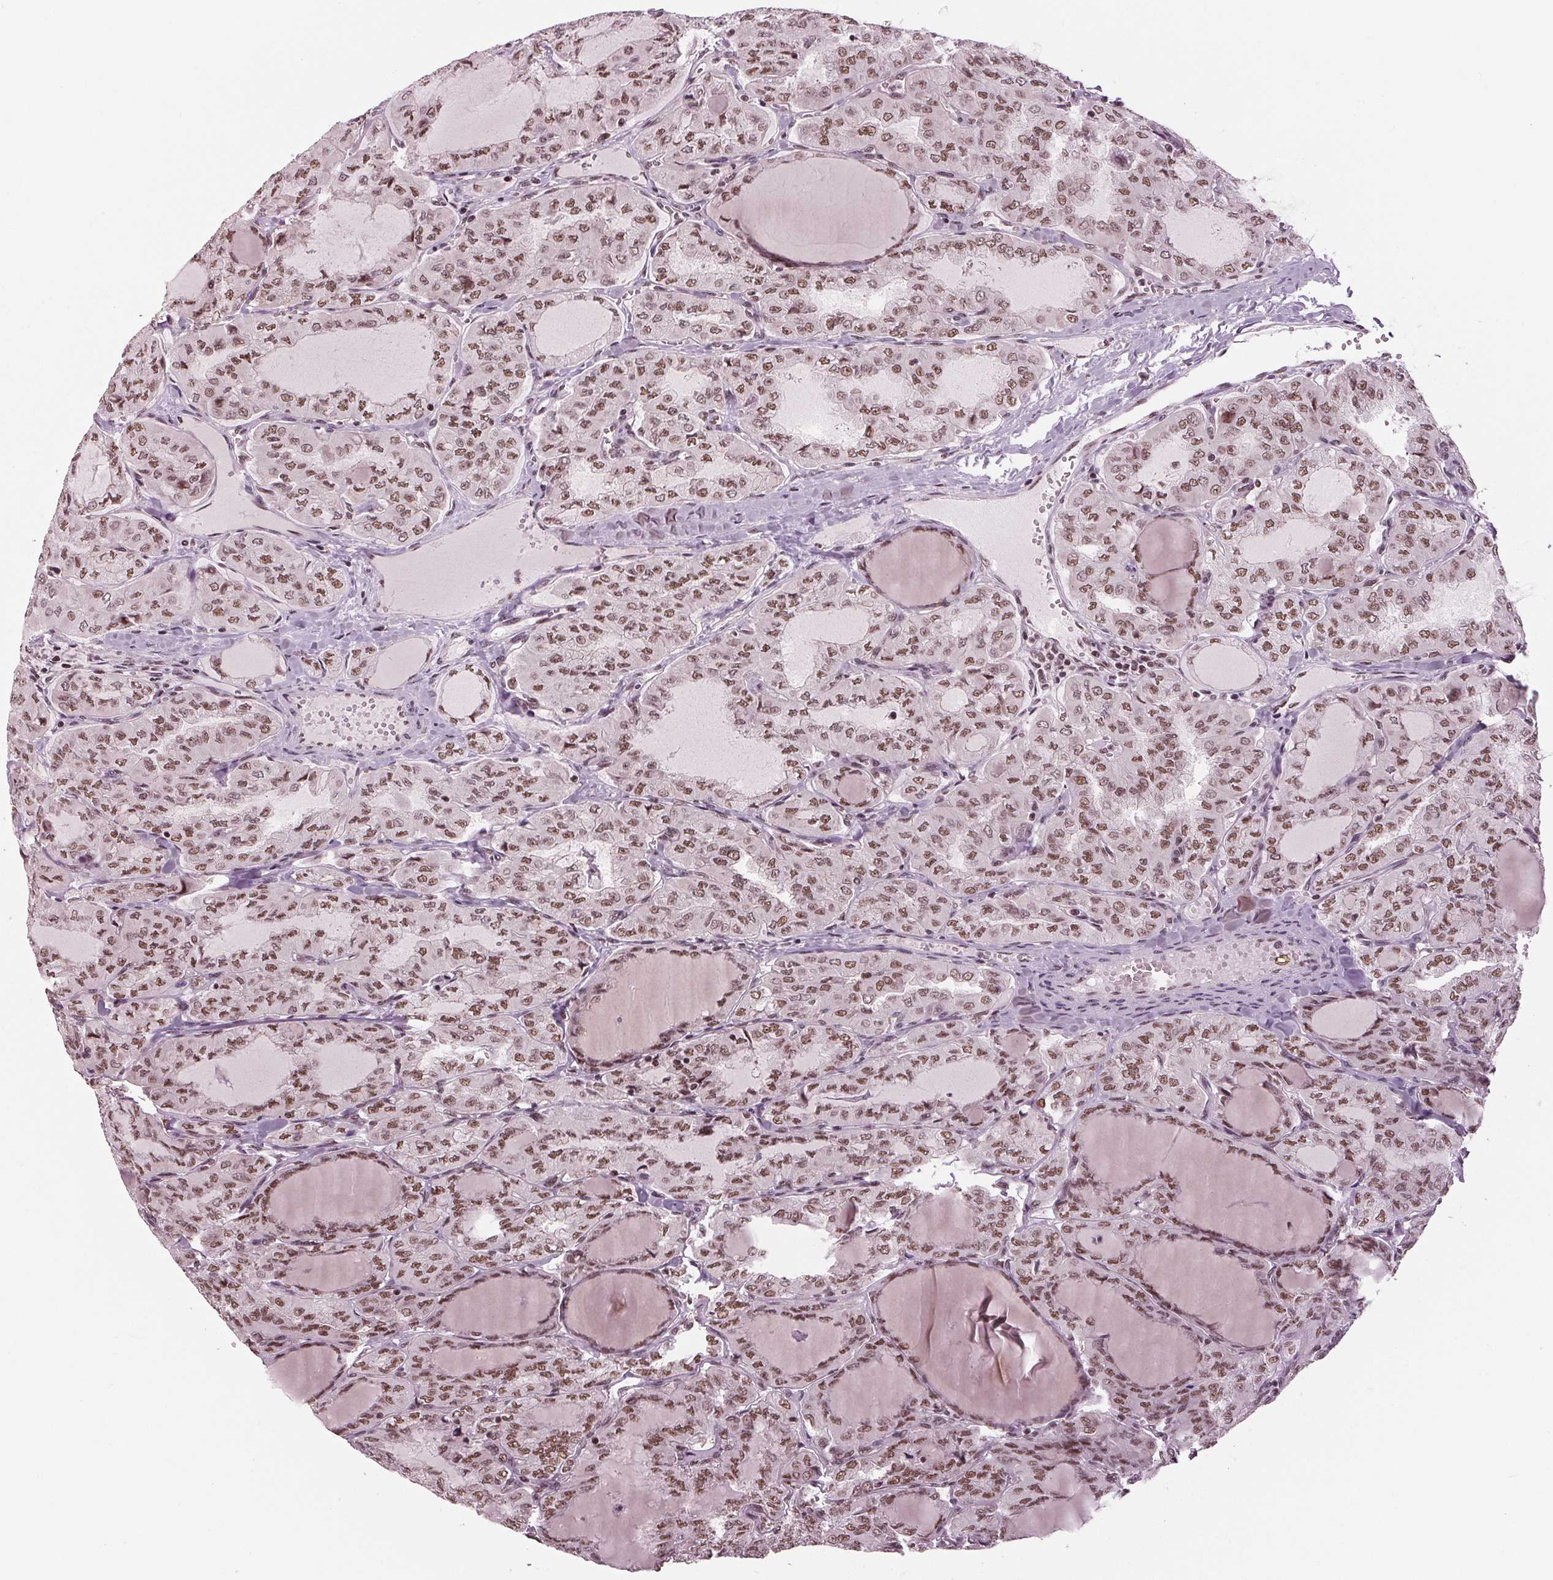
{"staining": {"intensity": "moderate", "quantity": ">75%", "location": "nuclear"}, "tissue": "thyroid cancer", "cell_type": "Tumor cells", "image_type": "cancer", "snomed": [{"axis": "morphology", "description": "Papillary adenocarcinoma, NOS"}, {"axis": "topography", "description": "Thyroid gland"}], "caption": "About >75% of tumor cells in thyroid cancer (papillary adenocarcinoma) show moderate nuclear protein staining as visualized by brown immunohistochemical staining.", "gene": "LSM2", "patient": {"sex": "male", "age": 20}}